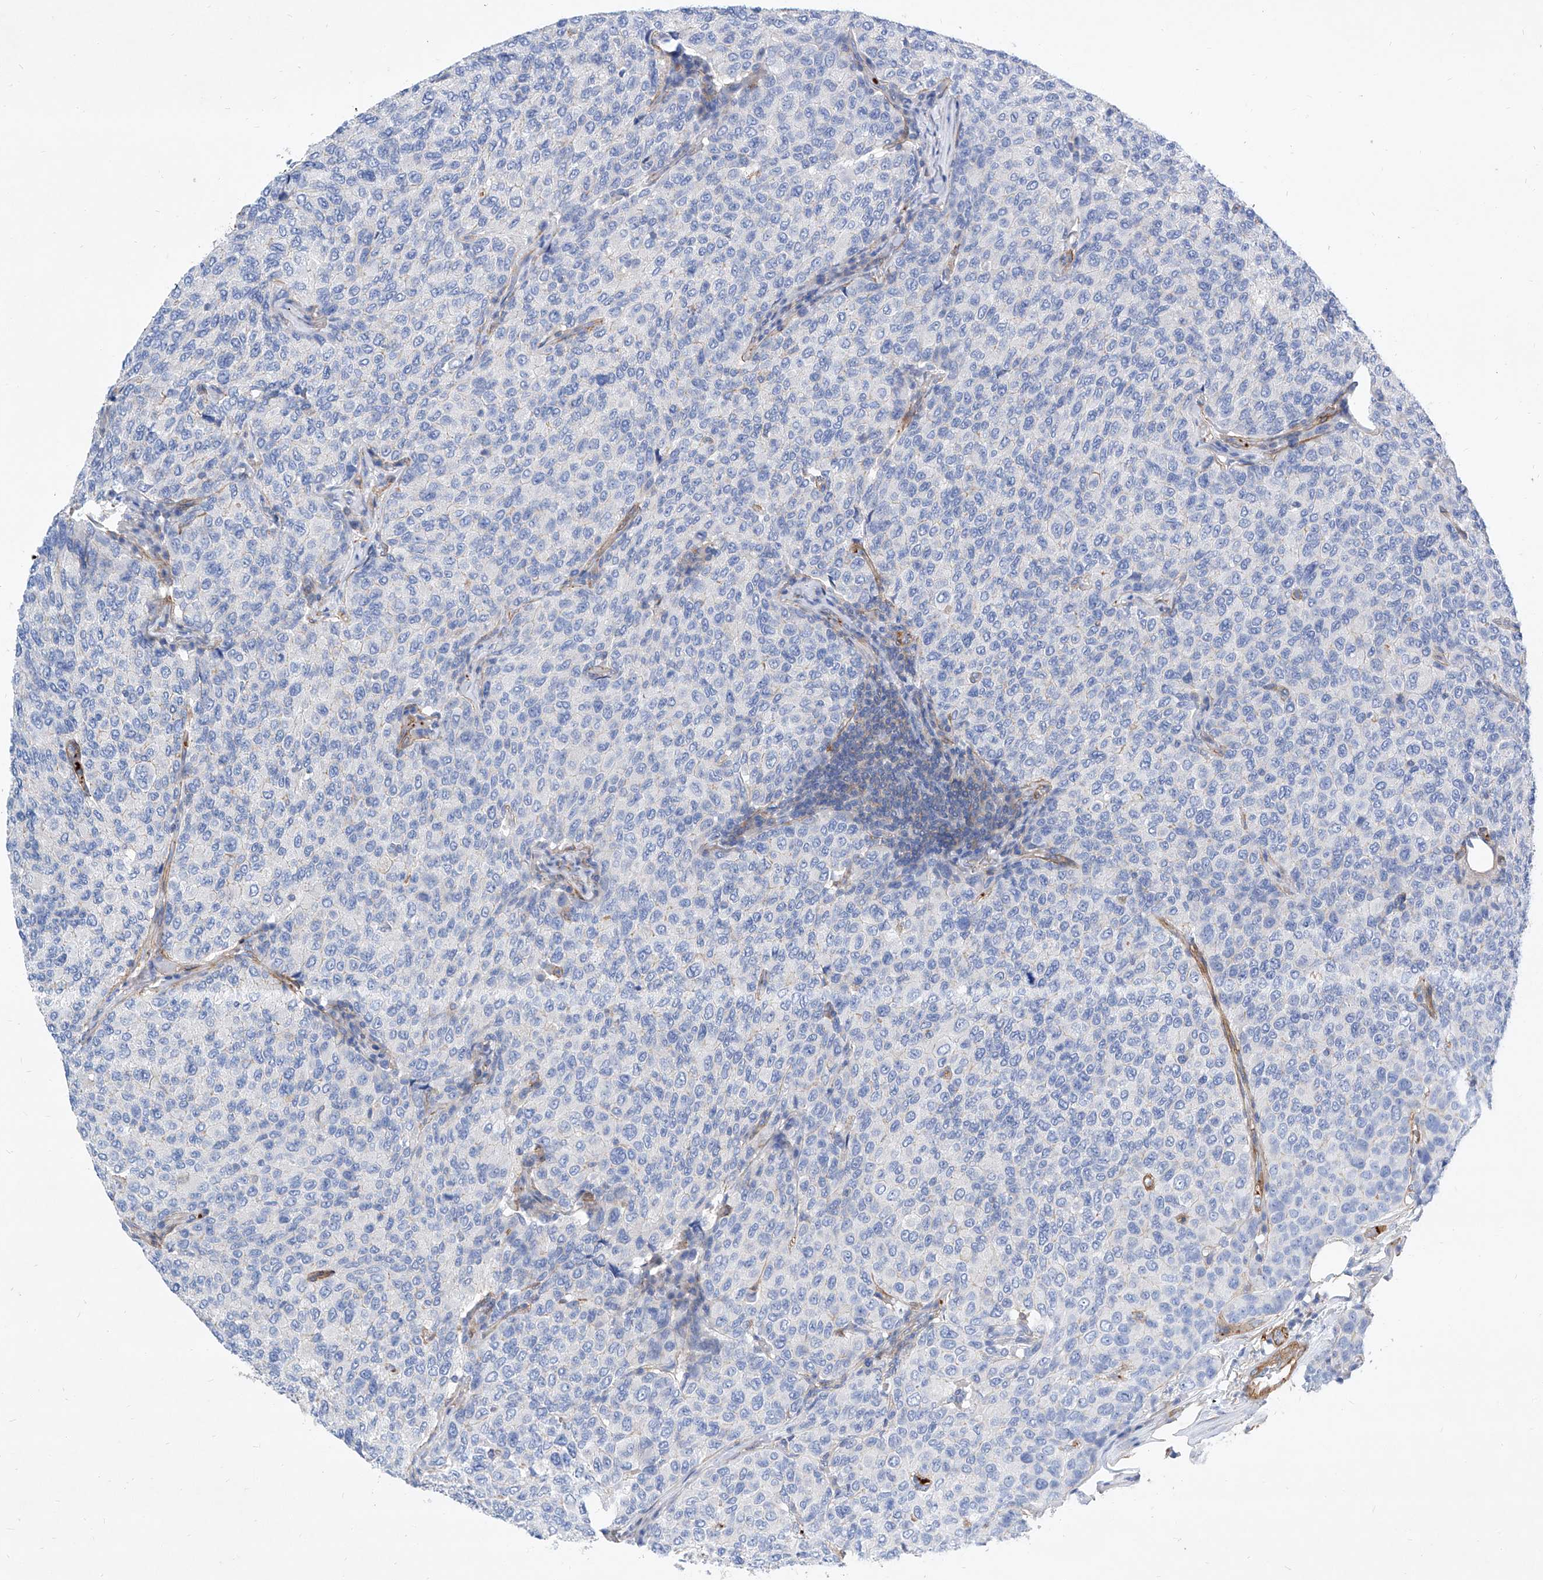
{"staining": {"intensity": "negative", "quantity": "none", "location": "none"}, "tissue": "breast cancer", "cell_type": "Tumor cells", "image_type": "cancer", "snomed": [{"axis": "morphology", "description": "Duct carcinoma"}, {"axis": "topography", "description": "Breast"}], "caption": "Immunohistochemical staining of human breast cancer (intraductal carcinoma) exhibits no significant expression in tumor cells.", "gene": "TAS2R60", "patient": {"sex": "female", "age": 55}}